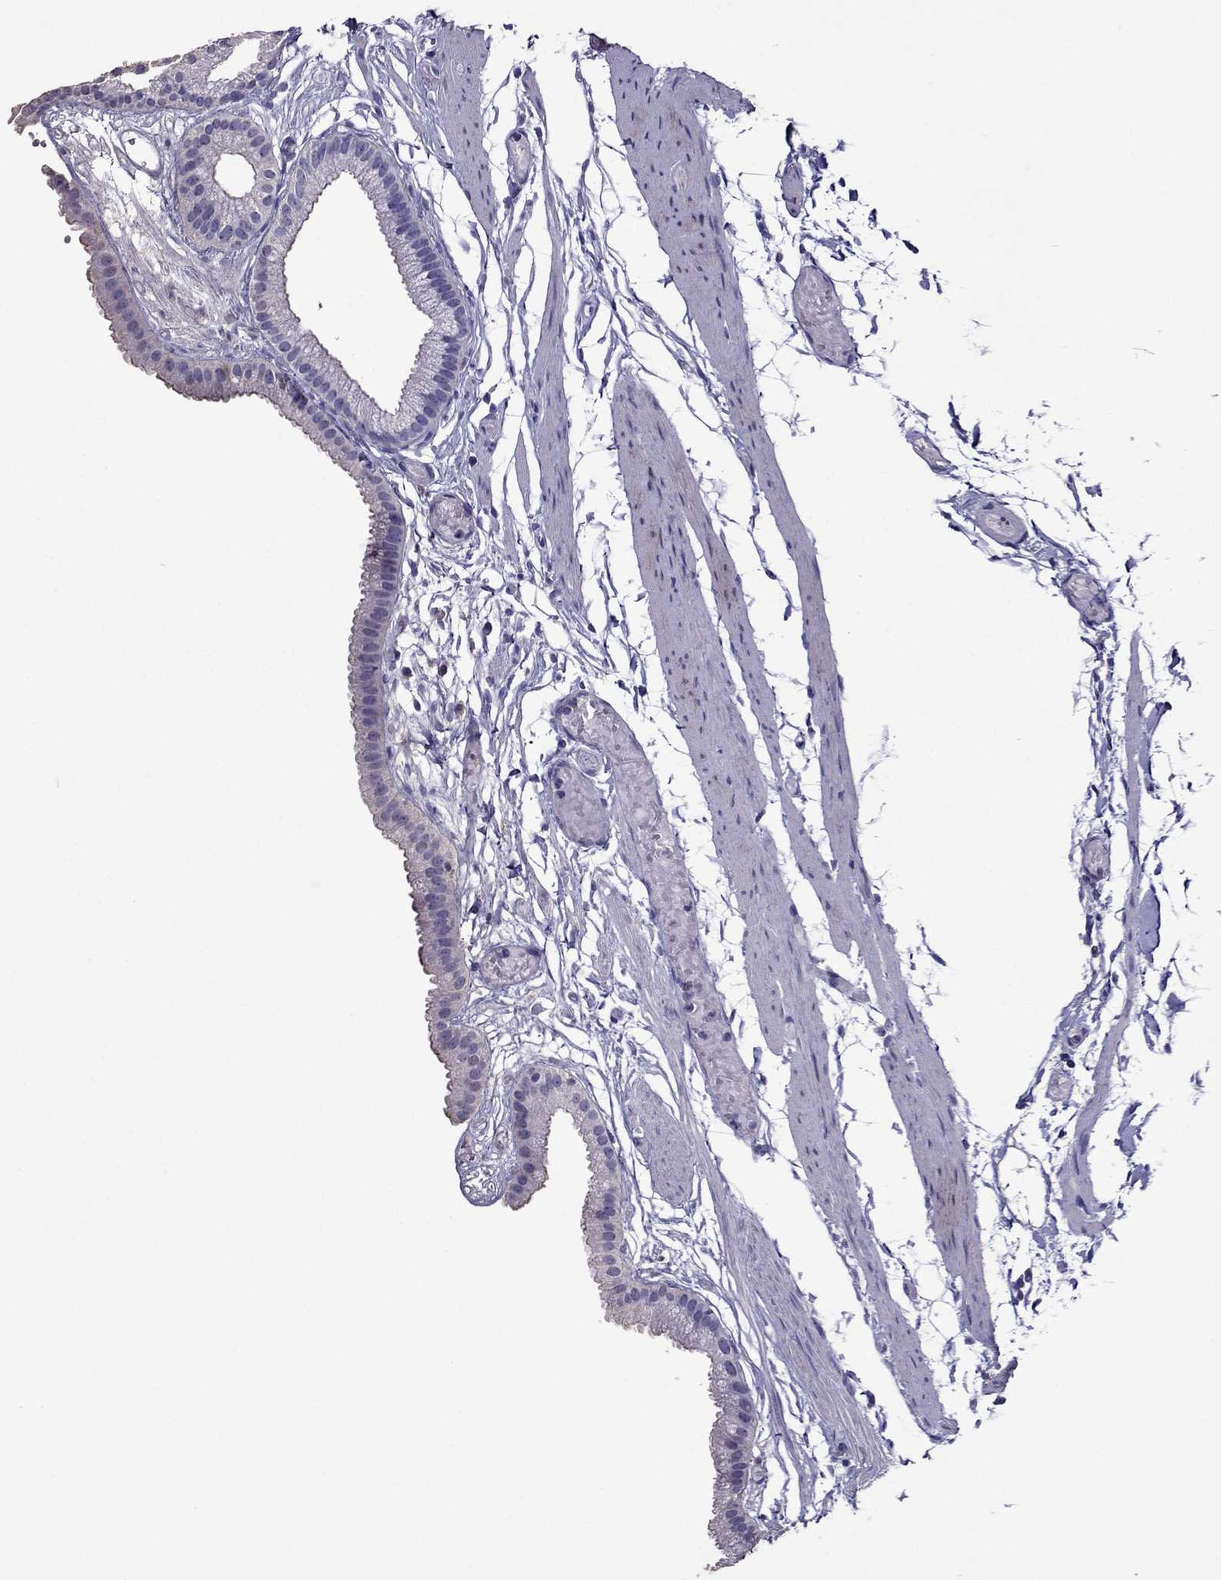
{"staining": {"intensity": "negative", "quantity": "none", "location": "none"}, "tissue": "gallbladder", "cell_type": "Glandular cells", "image_type": "normal", "snomed": [{"axis": "morphology", "description": "Normal tissue, NOS"}, {"axis": "topography", "description": "Gallbladder"}], "caption": "Image shows no significant protein positivity in glandular cells of normal gallbladder. (DAB immunohistochemistry with hematoxylin counter stain).", "gene": "NKX3", "patient": {"sex": "female", "age": 45}}